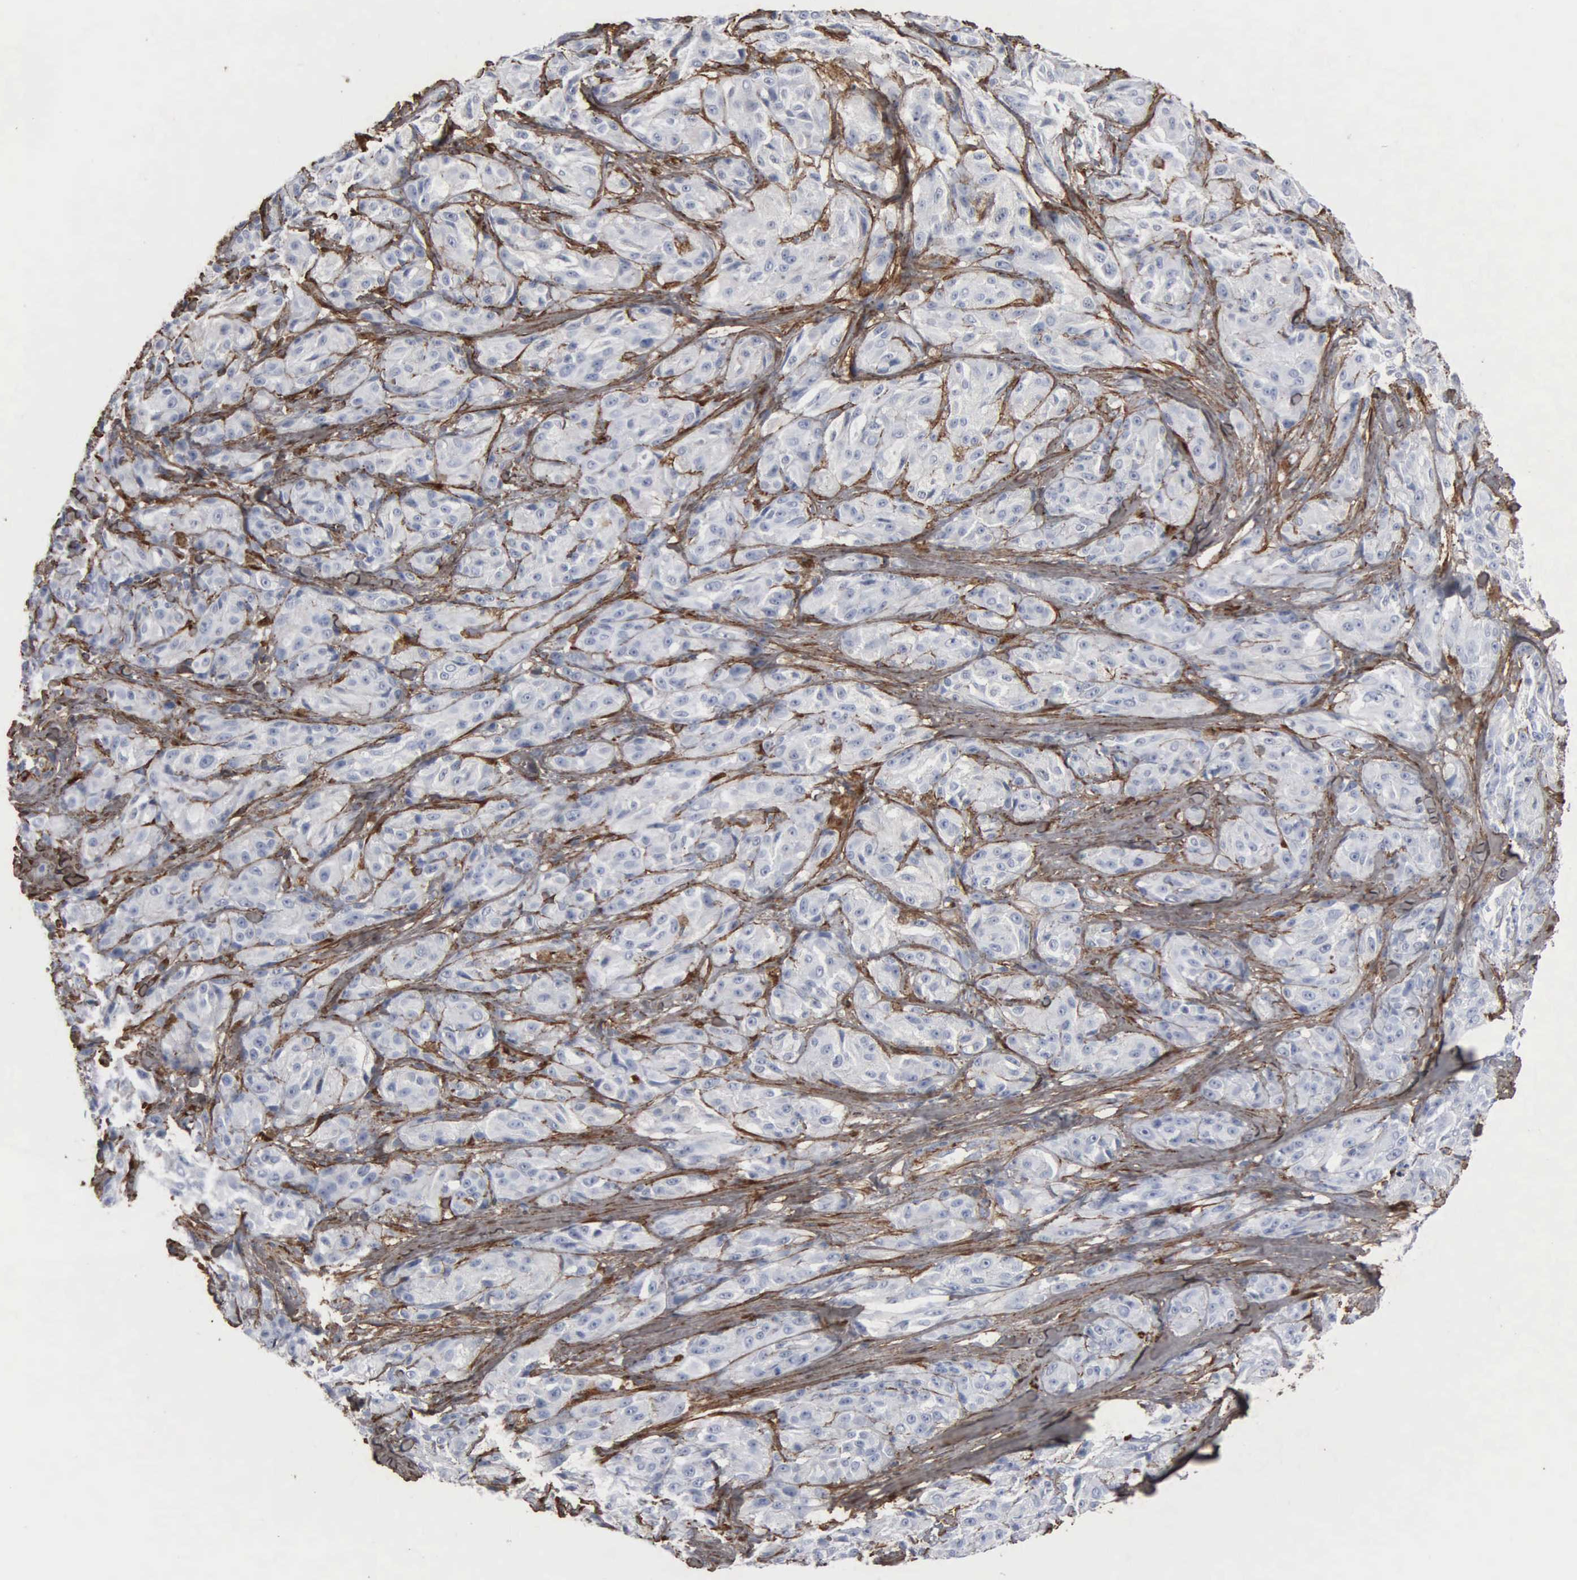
{"staining": {"intensity": "negative", "quantity": "none", "location": "none"}, "tissue": "melanoma", "cell_type": "Tumor cells", "image_type": "cancer", "snomed": [{"axis": "morphology", "description": "Malignant melanoma, NOS"}, {"axis": "topography", "description": "Skin"}], "caption": "Tumor cells are negative for brown protein staining in malignant melanoma.", "gene": "FN1", "patient": {"sex": "male", "age": 56}}